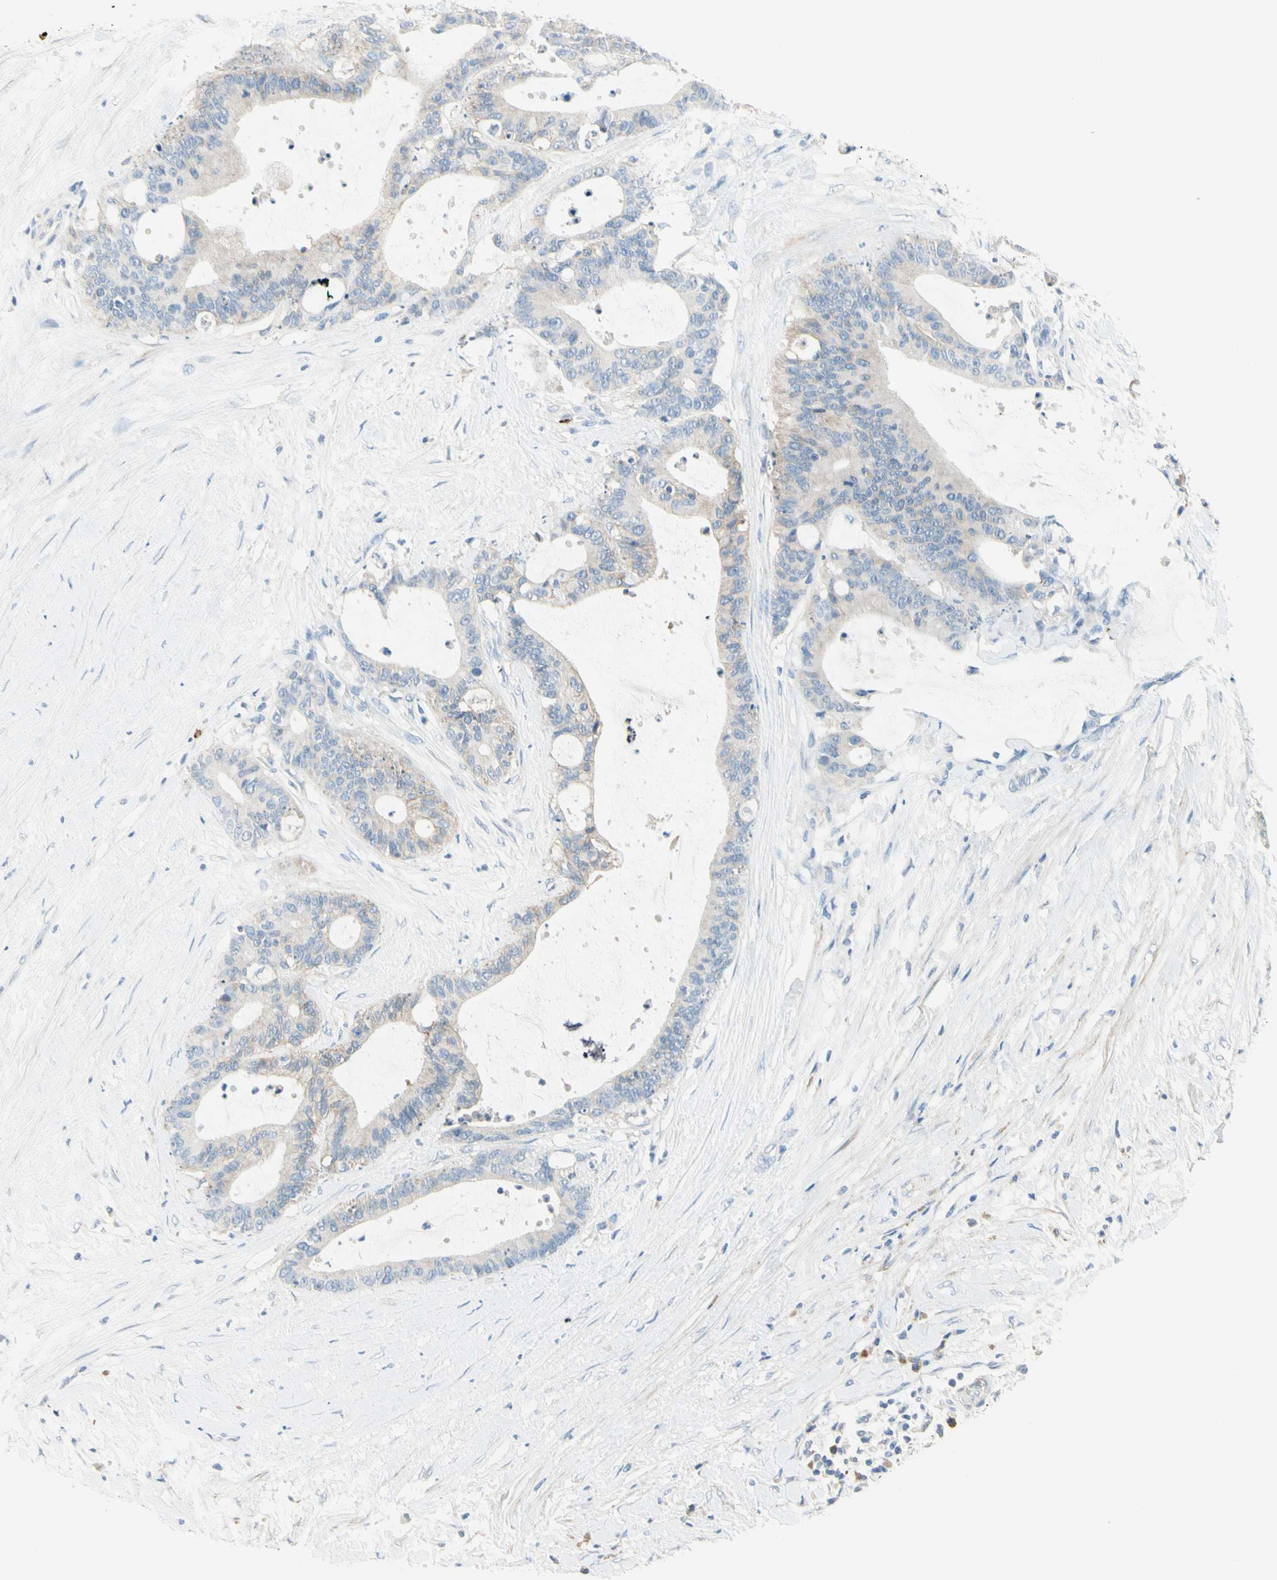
{"staining": {"intensity": "weak", "quantity": ">75%", "location": "cytoplasmic/membranous"}, "tissue": "liver cancer", "cell_type": "Tumor cells", "image_type": "cancer", "snomed": [{"axis": "morphology", "description": "Cholangiocarcinoma"}, {"axis": "topography", "description": "Liver"}], "caption": "Immunohistochemical staining of human liver cancer displays weak cytoplasmic/membranous protein positivity in approximately >75% of tumor cells. The protein is stained brown, and the nuclei are stained in blue (DAB (3,3'-diaminobenzidine) IHC with brightfield microscopy, high magnification).", "gene": "NECTIN4", "patient": {"sex": "female", "age": 73}}